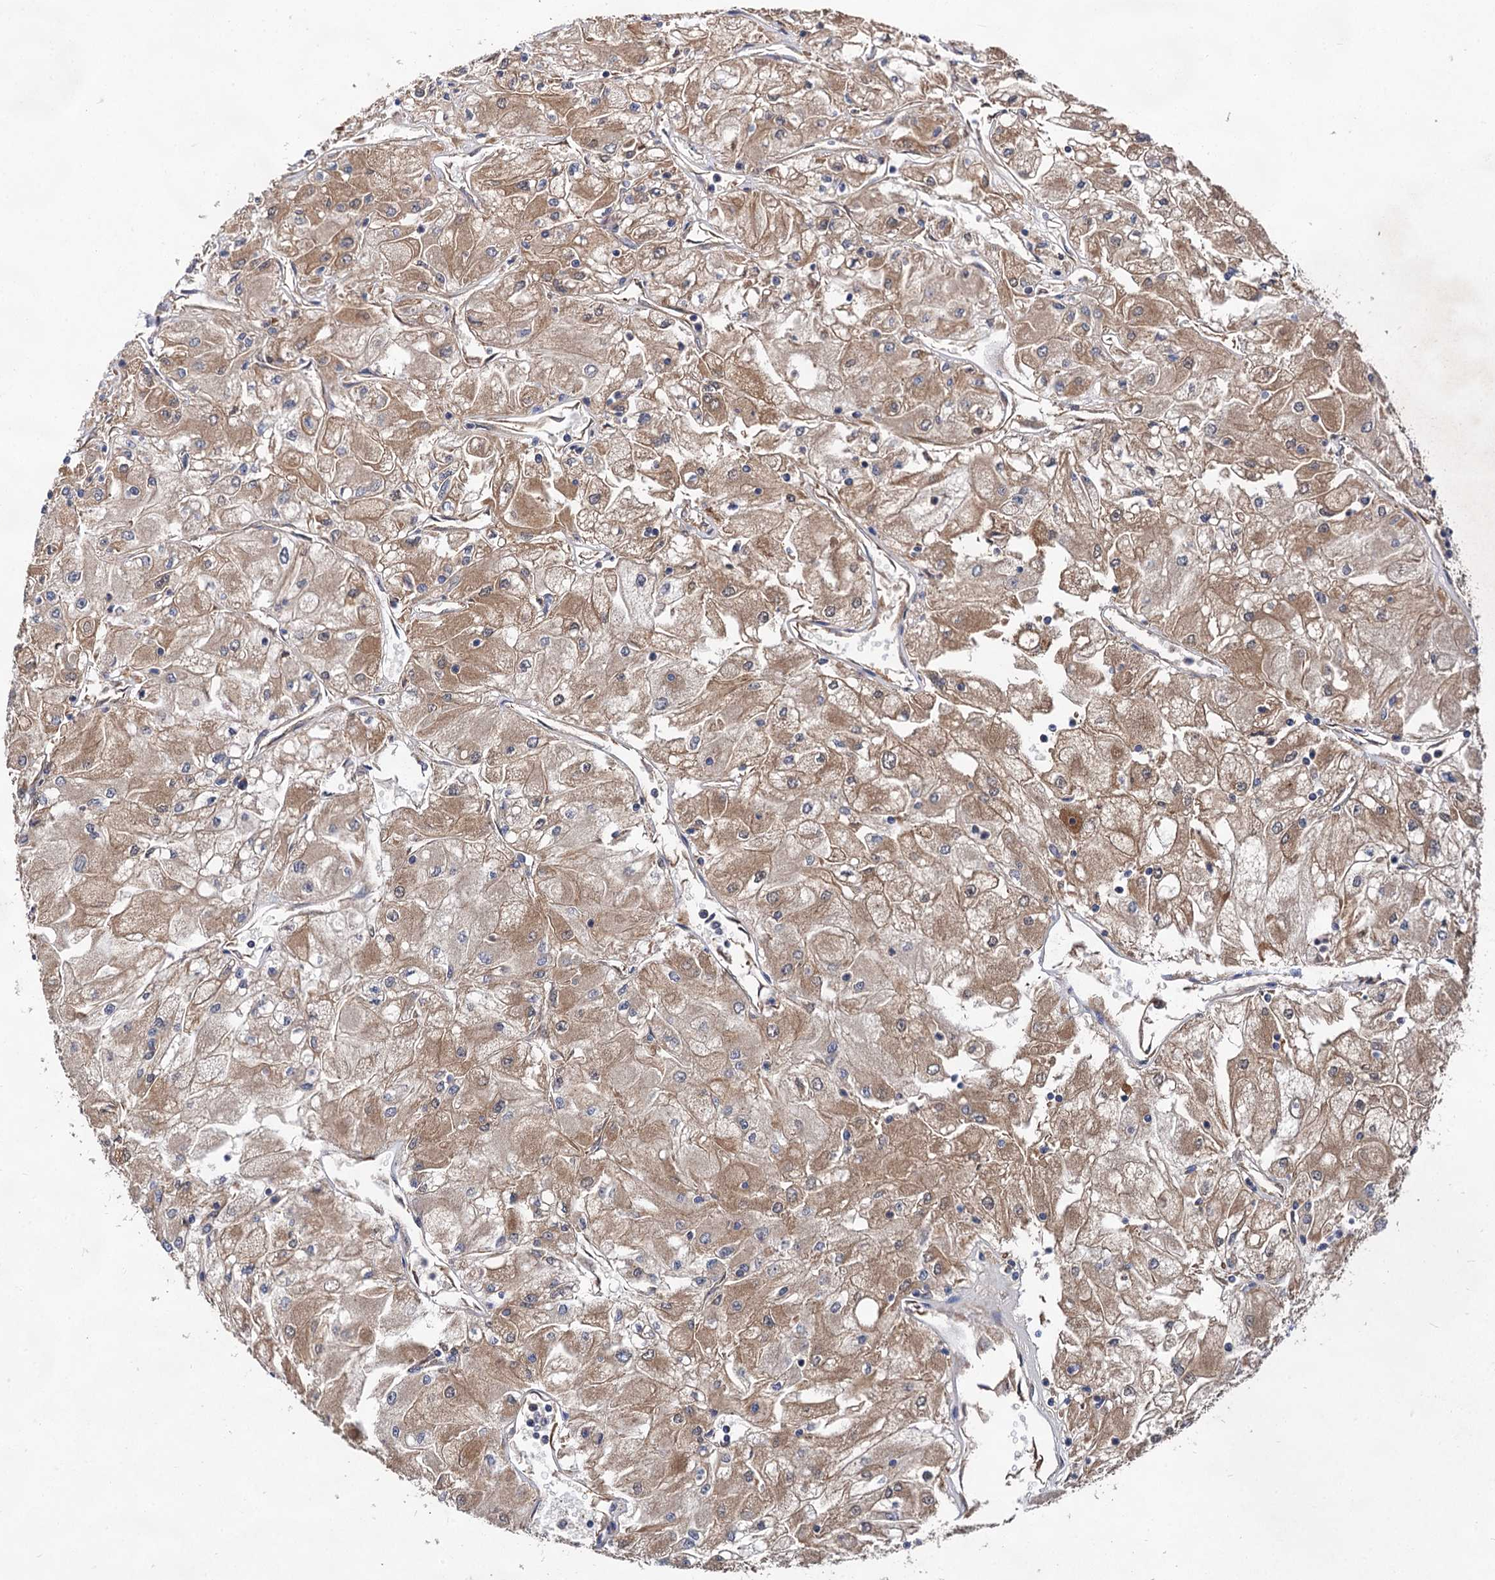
{"staining": {"intensity": "moderate", "quantity": ">75%", "location": "cytoplasmic/membranous"}, "tissue": "renal cancer", "cell_type": "Tumor cells", "image_type": "cancer", "snomed": [{"axis": "morphology", "description": "Adenocarcinoma, NOS"}, {"axis": "topography", "description": "Kidney"}], "caption": "DAB (3,3'-diaminobenzidine) immunohistochemical staining of human renal cancer demonstrates moderate cytoplasmic/membranous protein positivity in approximately >75% of tumor cells.", "gene": "TEX9", "patient": {"sex": "male", "age": 80}}